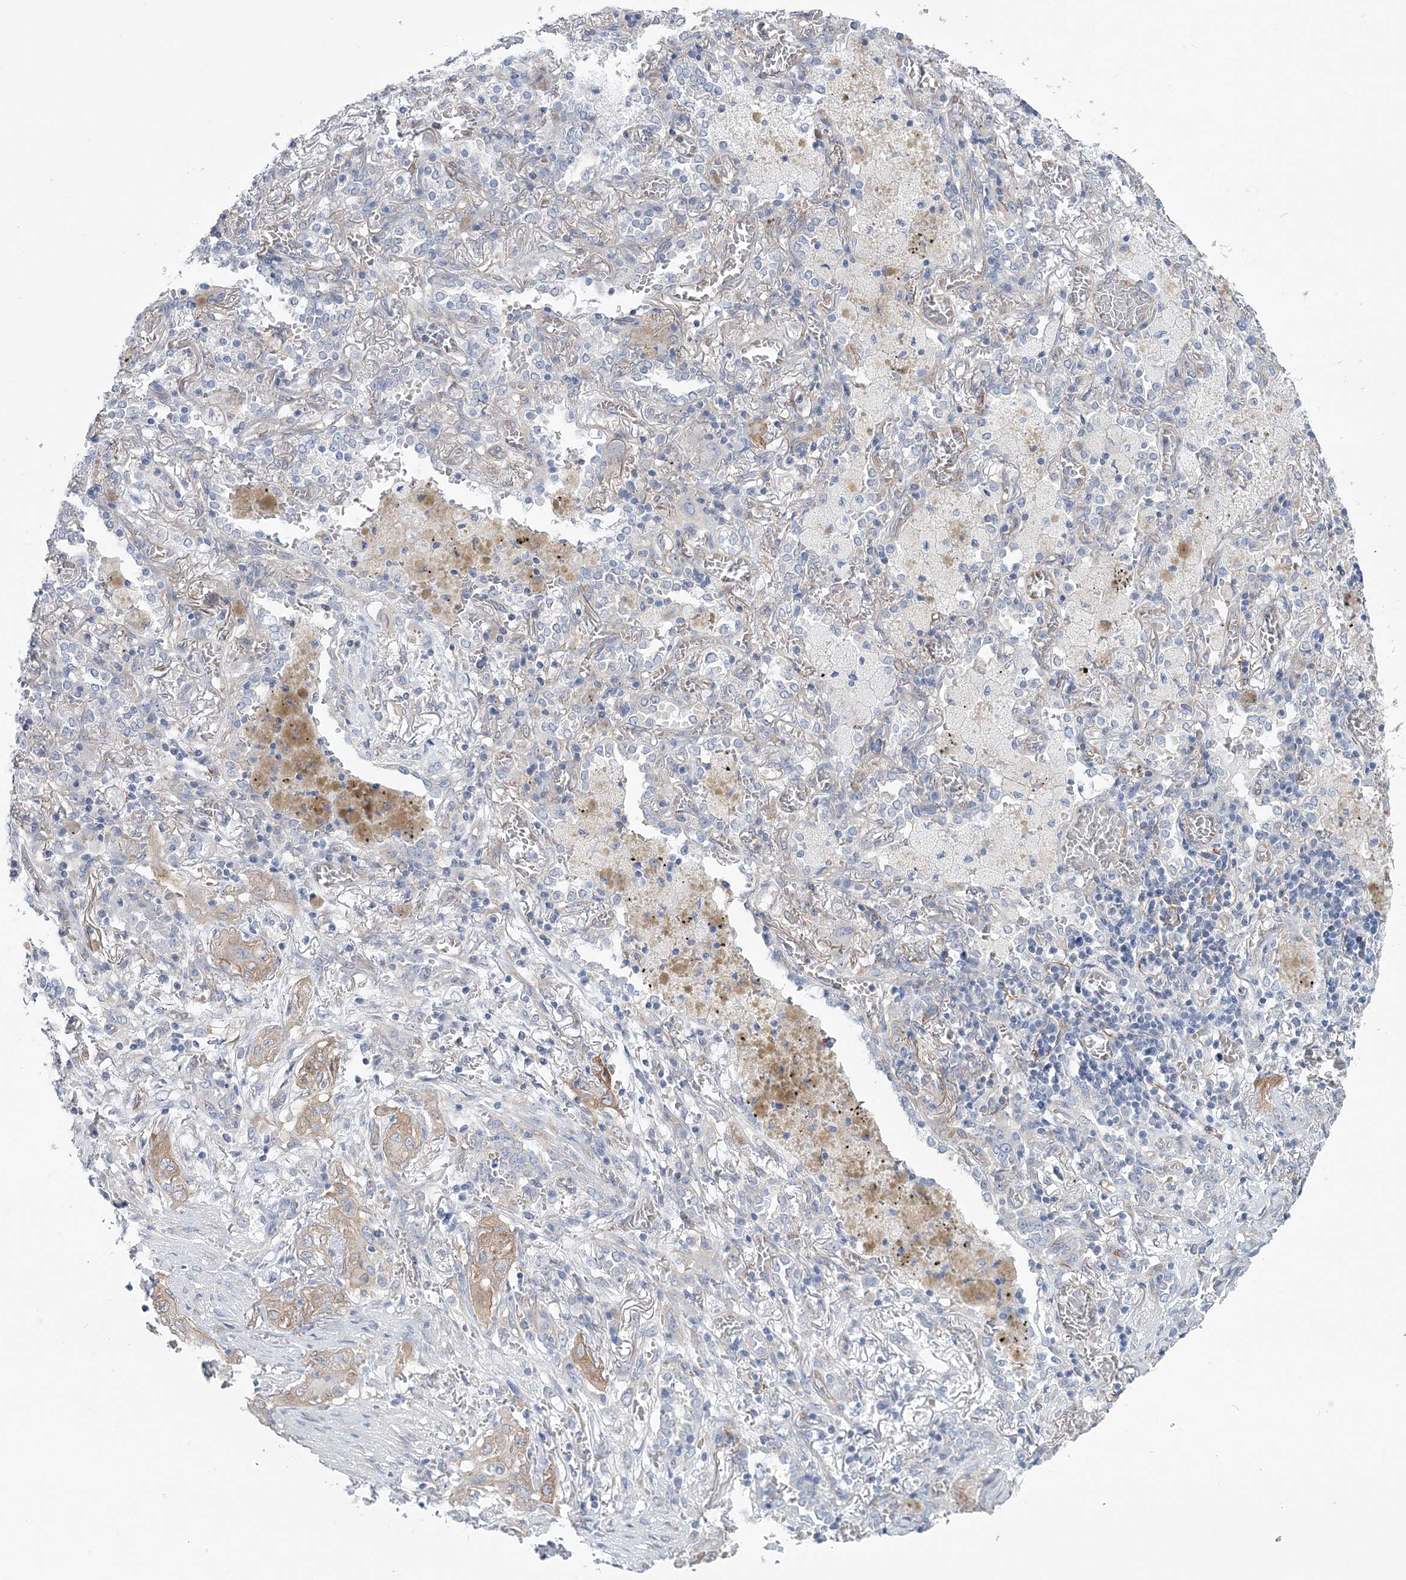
{"staining": {"intensity": "weak", "quantity": ">75%", "location": "cytoplasmic/membranous"}, "tissue": "lung cancer", "cell_type": "Tumor cells", "image_type": "cancer", "snomed": [{"axis": "morphology", "description": "Squamous cell carcinoma, NOS"}, {"axis": "topography", "description": "Lung"}], "caption": "IHC micrograph of squamous cell carcinoma (lung) stained for a protein (brown), which displays low levels of weak cytoplasmic/membranous positivity in approximately >75% of tumor cells.", "gene": "RAB11FIP5", "patient": {"sex": "female", "age": 47}}